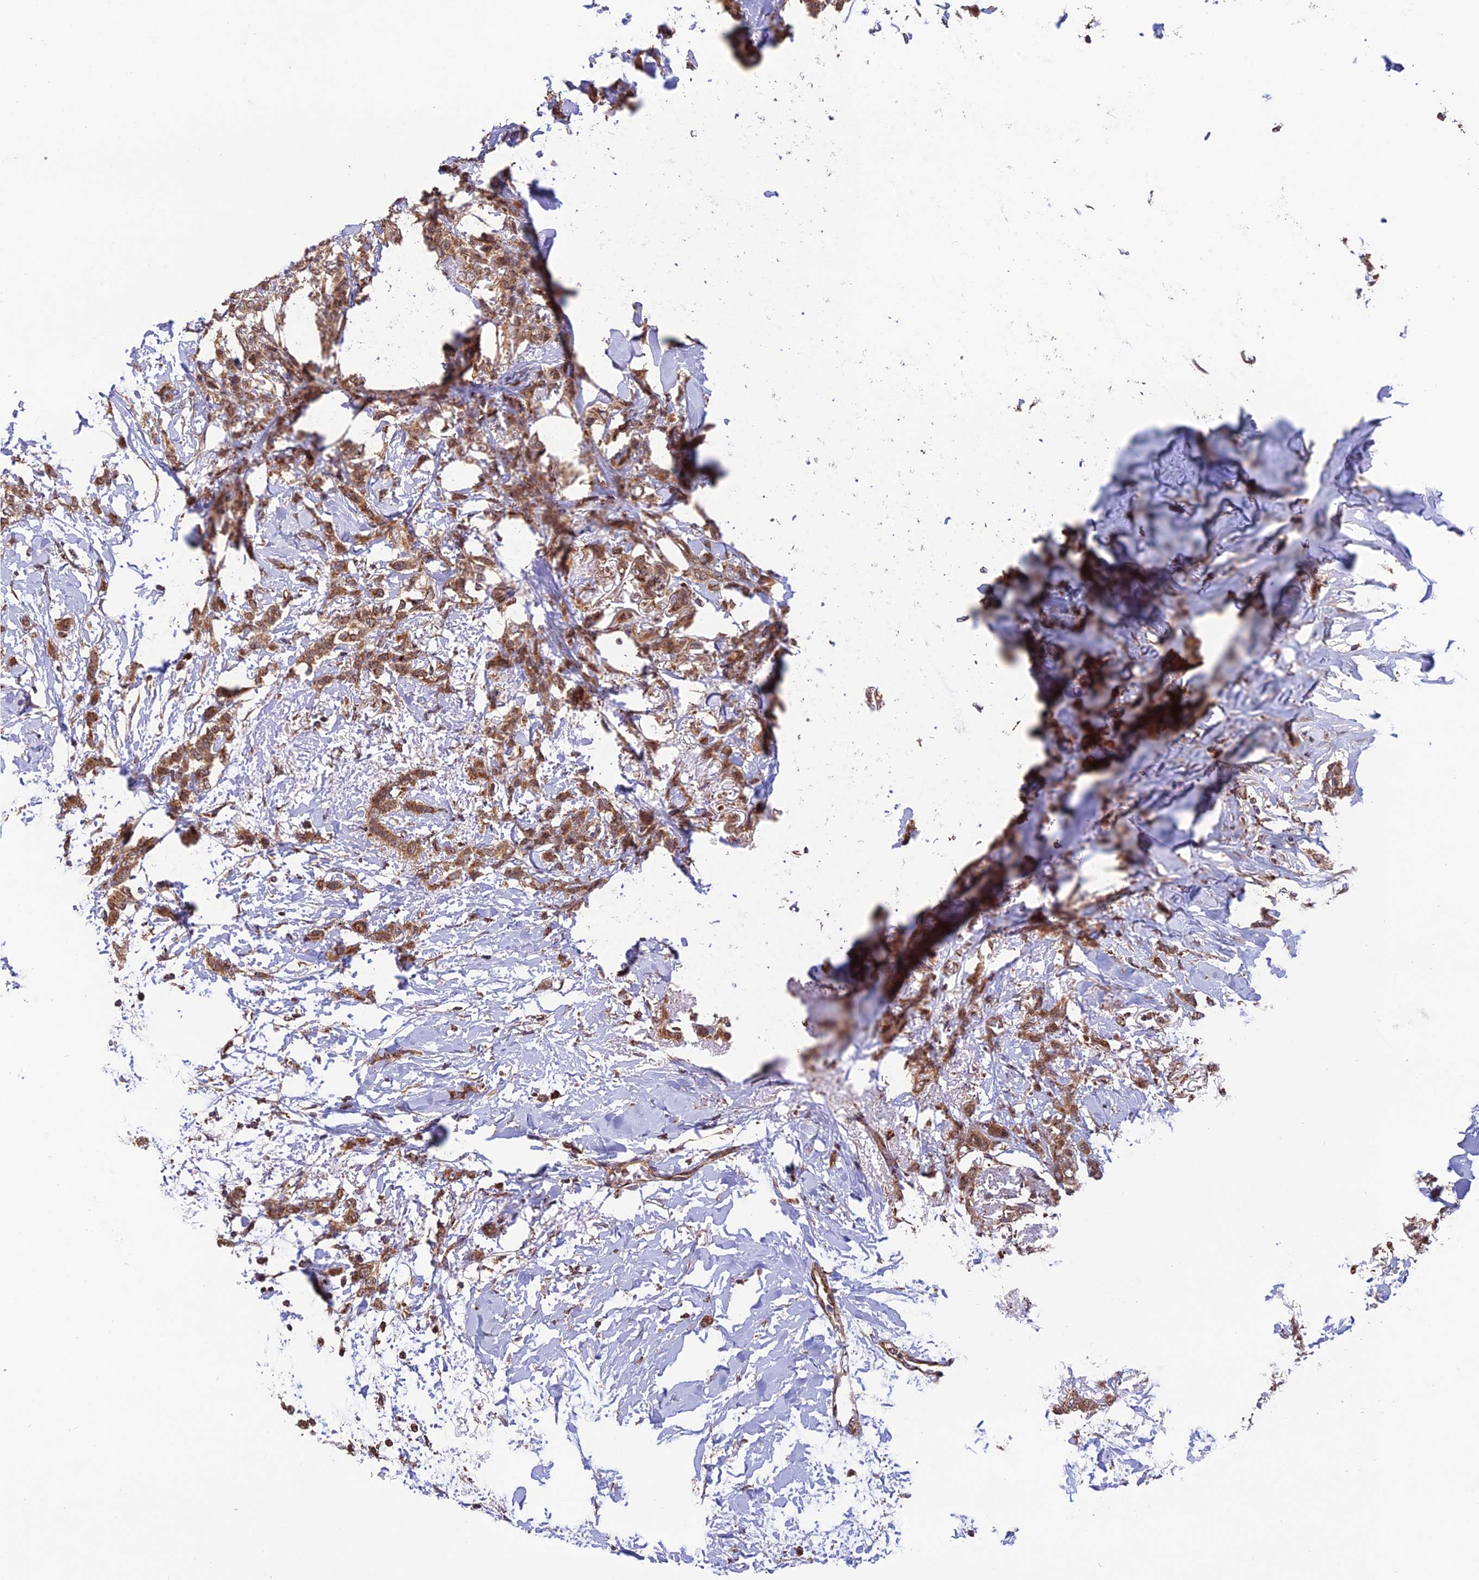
{"staining": {"intensity": "moderate", "quantity": ">75%", "location": "cytoplasmic/membranous"}, "tissue": "breast cancer", "cell_type": "Tumor cells", "image_type": "cancer", "snomed": [{"axis": "morphology", "description": "Duct carcinoma"}, {"axis": "topography", "description": "Breast"}], "caption": "Breast intraductal carcinoma was stained to show a protein in brown. There is medium levels of moderate cytoplasmic/membranous staining in about >75% of tumor cells.", "gene": "MNS1", "patient": {"sex": "female", "age": 72}}